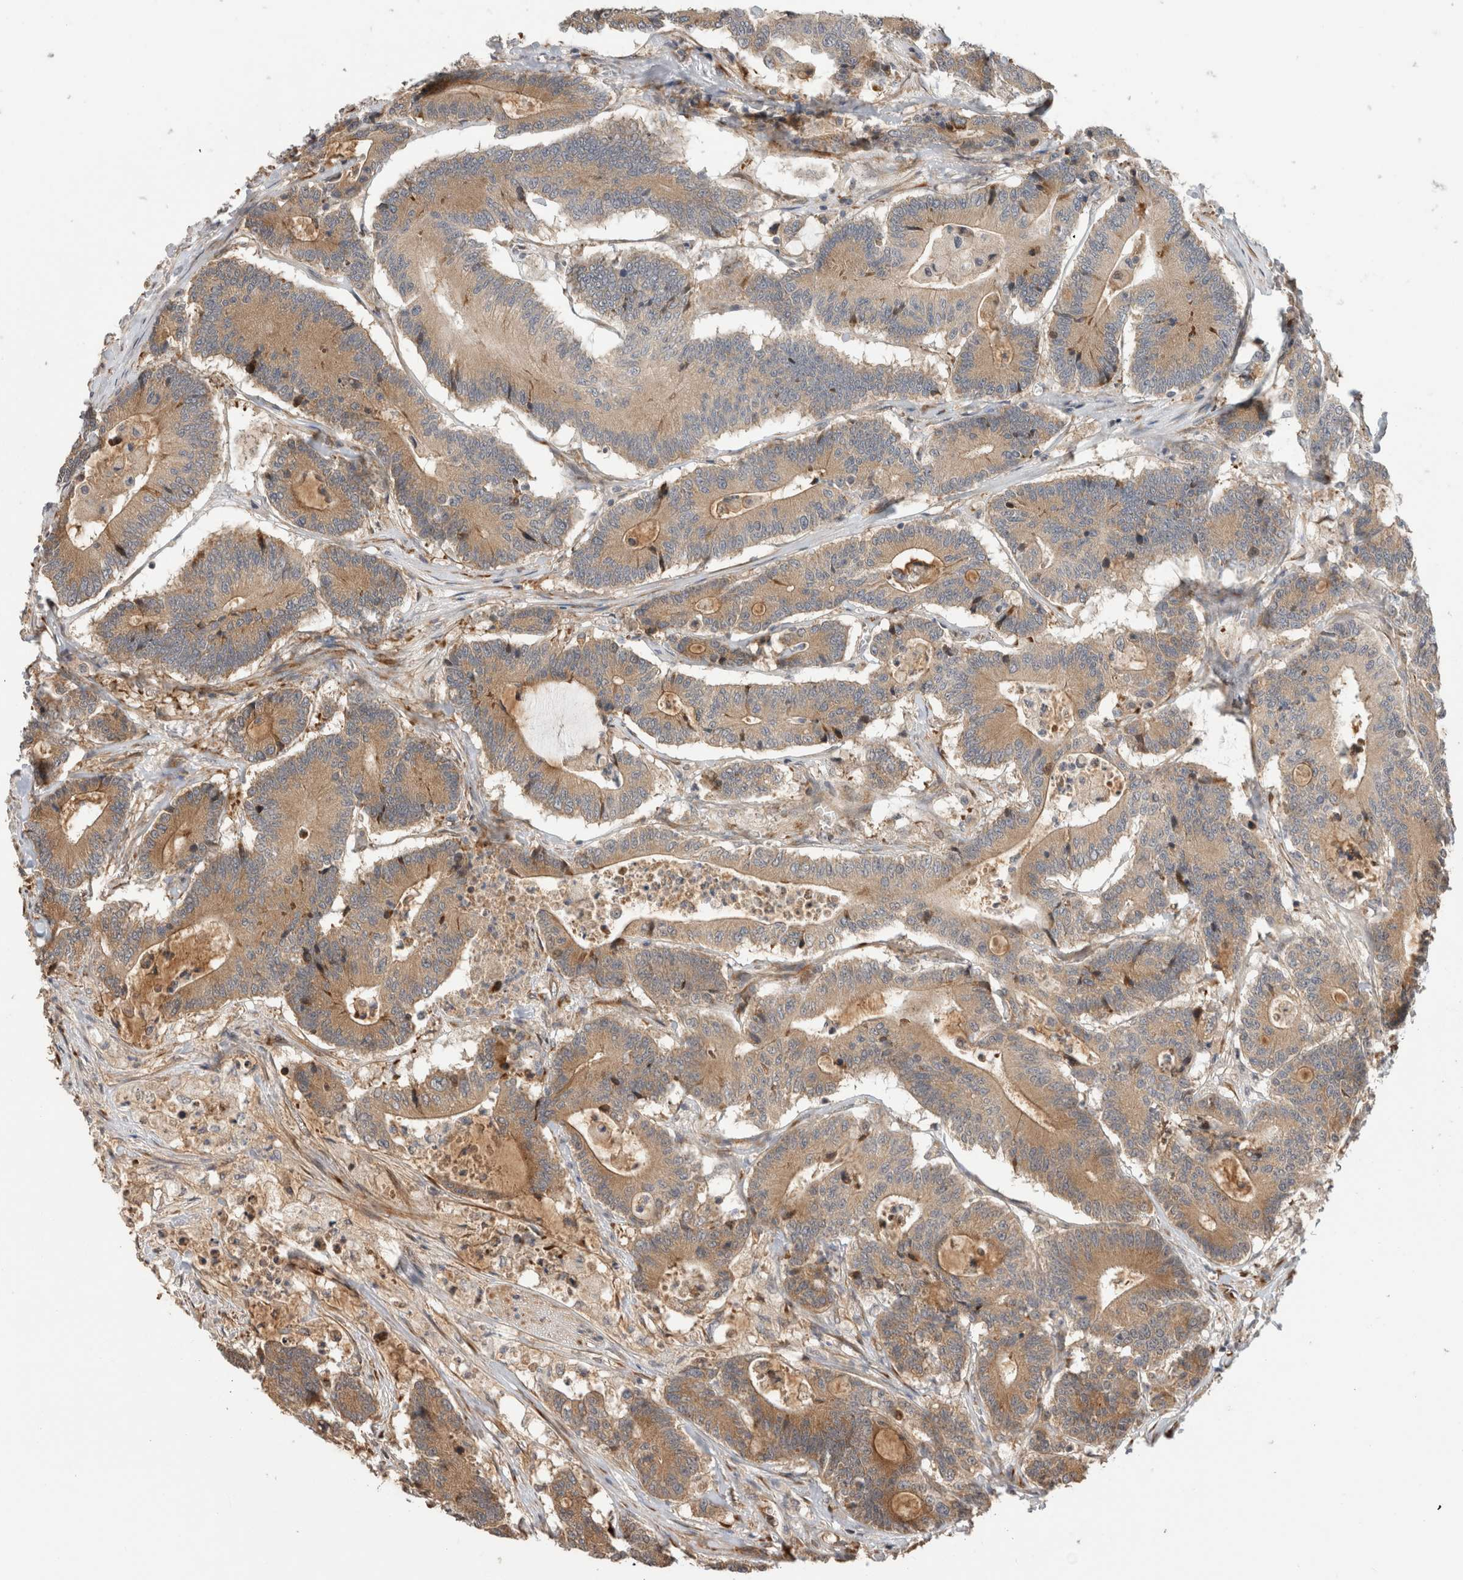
{"staining": {"intensity": "moderate", "quantity": ">75%", "location": "cytoplasmic/membranous"}, "tissue": "colorectal cancer", "cell_type": "Tumor cells", "image_type": "cancer", "snomed": [{"axis": "morphology", "description": "Adenocarcinoma, NOS"}, {"axis": "topography", "description": "Colon"}], "caption": "Colorectal adenocarcinoma stained for a protein reveals moderate cytoplasmic/membranous positivity in tumor cells.", "gene": "PCDHB15", "patient": {"sex": "female", "age": 84}}